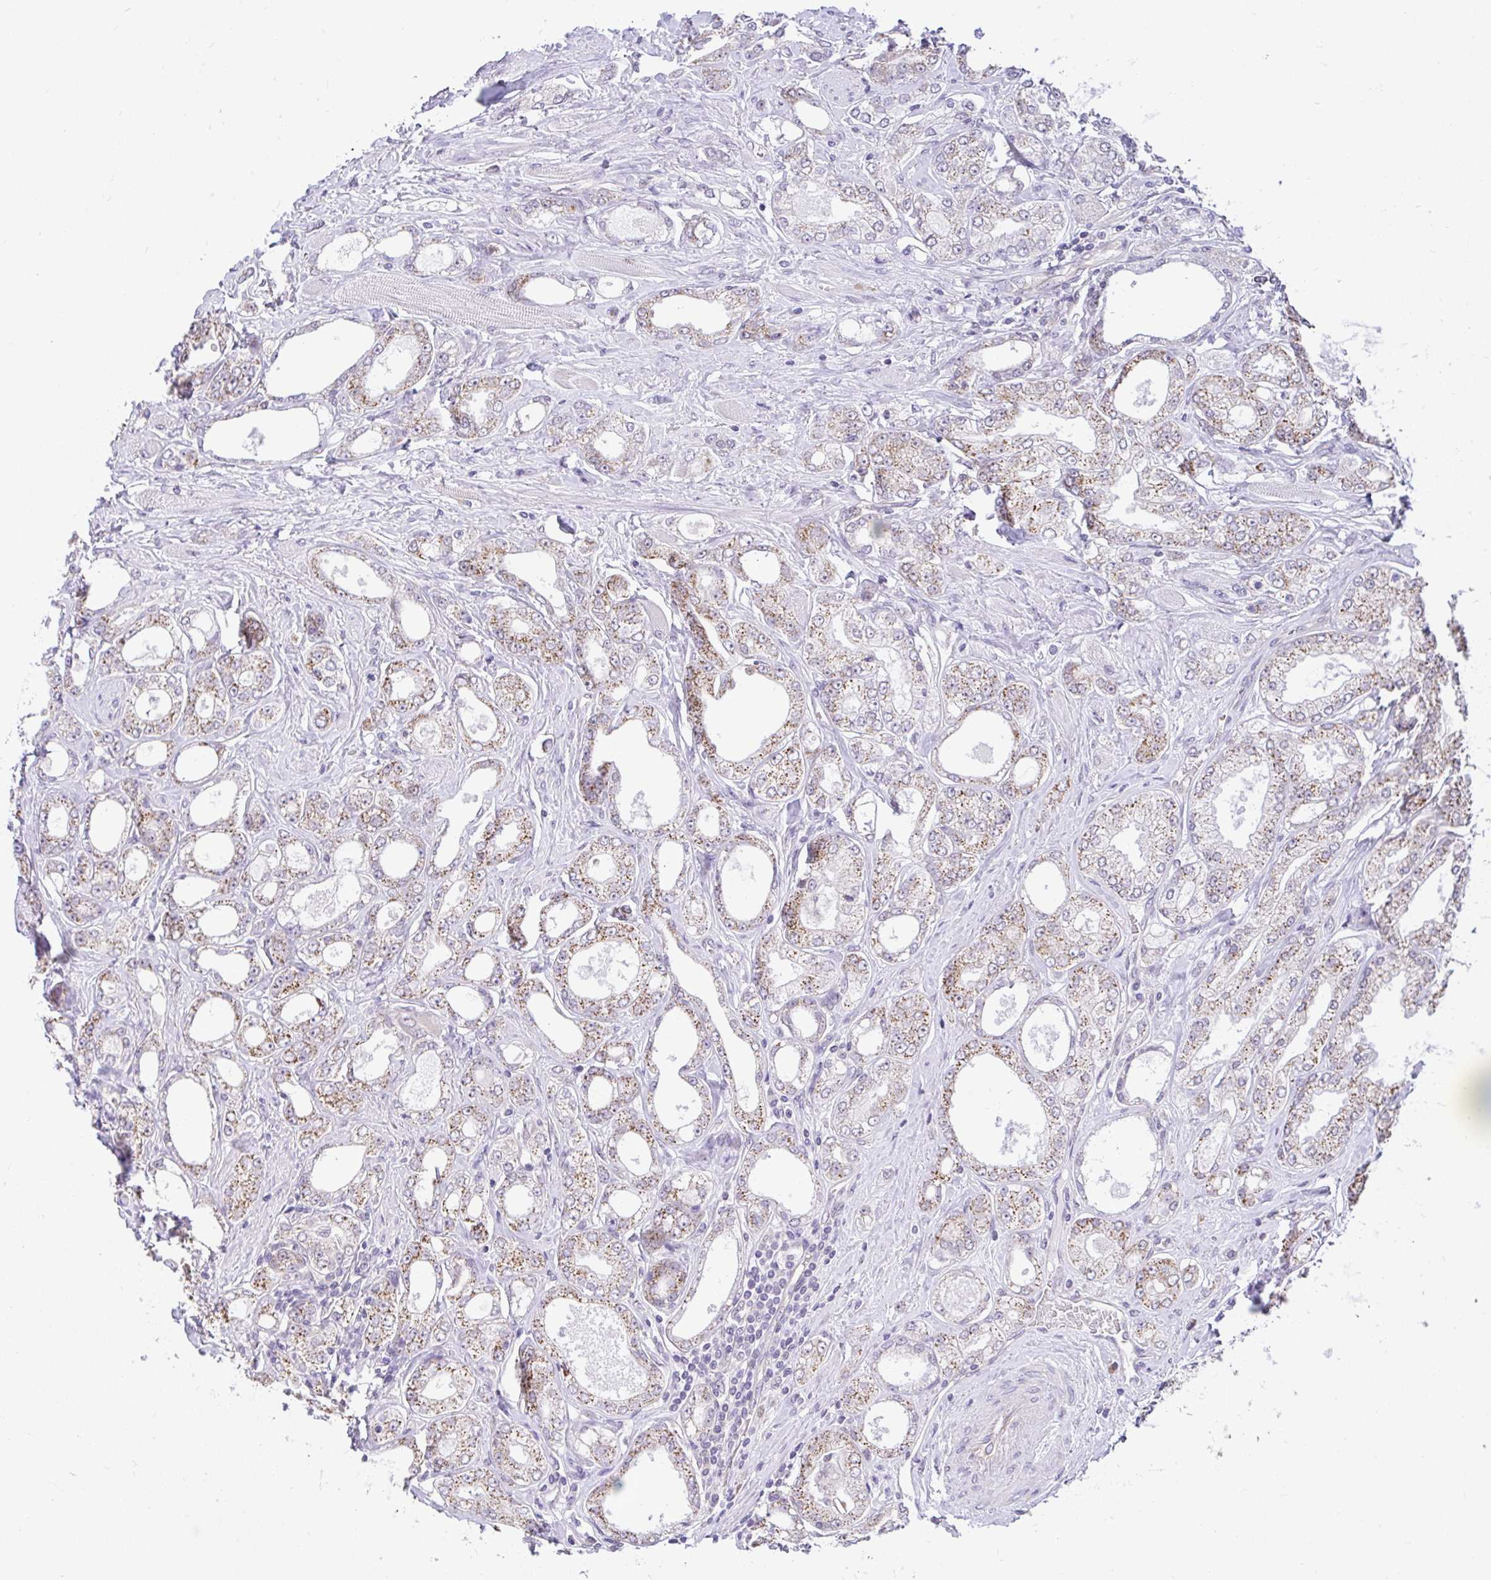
{"staining": {"intensity": "weak", "quantity": "25%-75%", "location": "cytoplasmic/membranous"}, "tissue": "prostate cancer", "cell_type": "Tumor cells", "image_type": "cancer", "snomed": [{"axis": "morphology", "description": "Adenocarcinoma, High grade"}, {"axis": "topography", "description": "Prostate"}], "caption": "Prostate cancer (high-grade adenocarcinoma) was stained to show a protein in brown. There is low levels of weak cytoplasmic/membranous staining in about 25%-75% of tumor cells. The protein of interest is shown in brown color, while the nuclei are stained blue.", "gene": "PYCR2", "patient": {"sex": "male", "age": 68}}